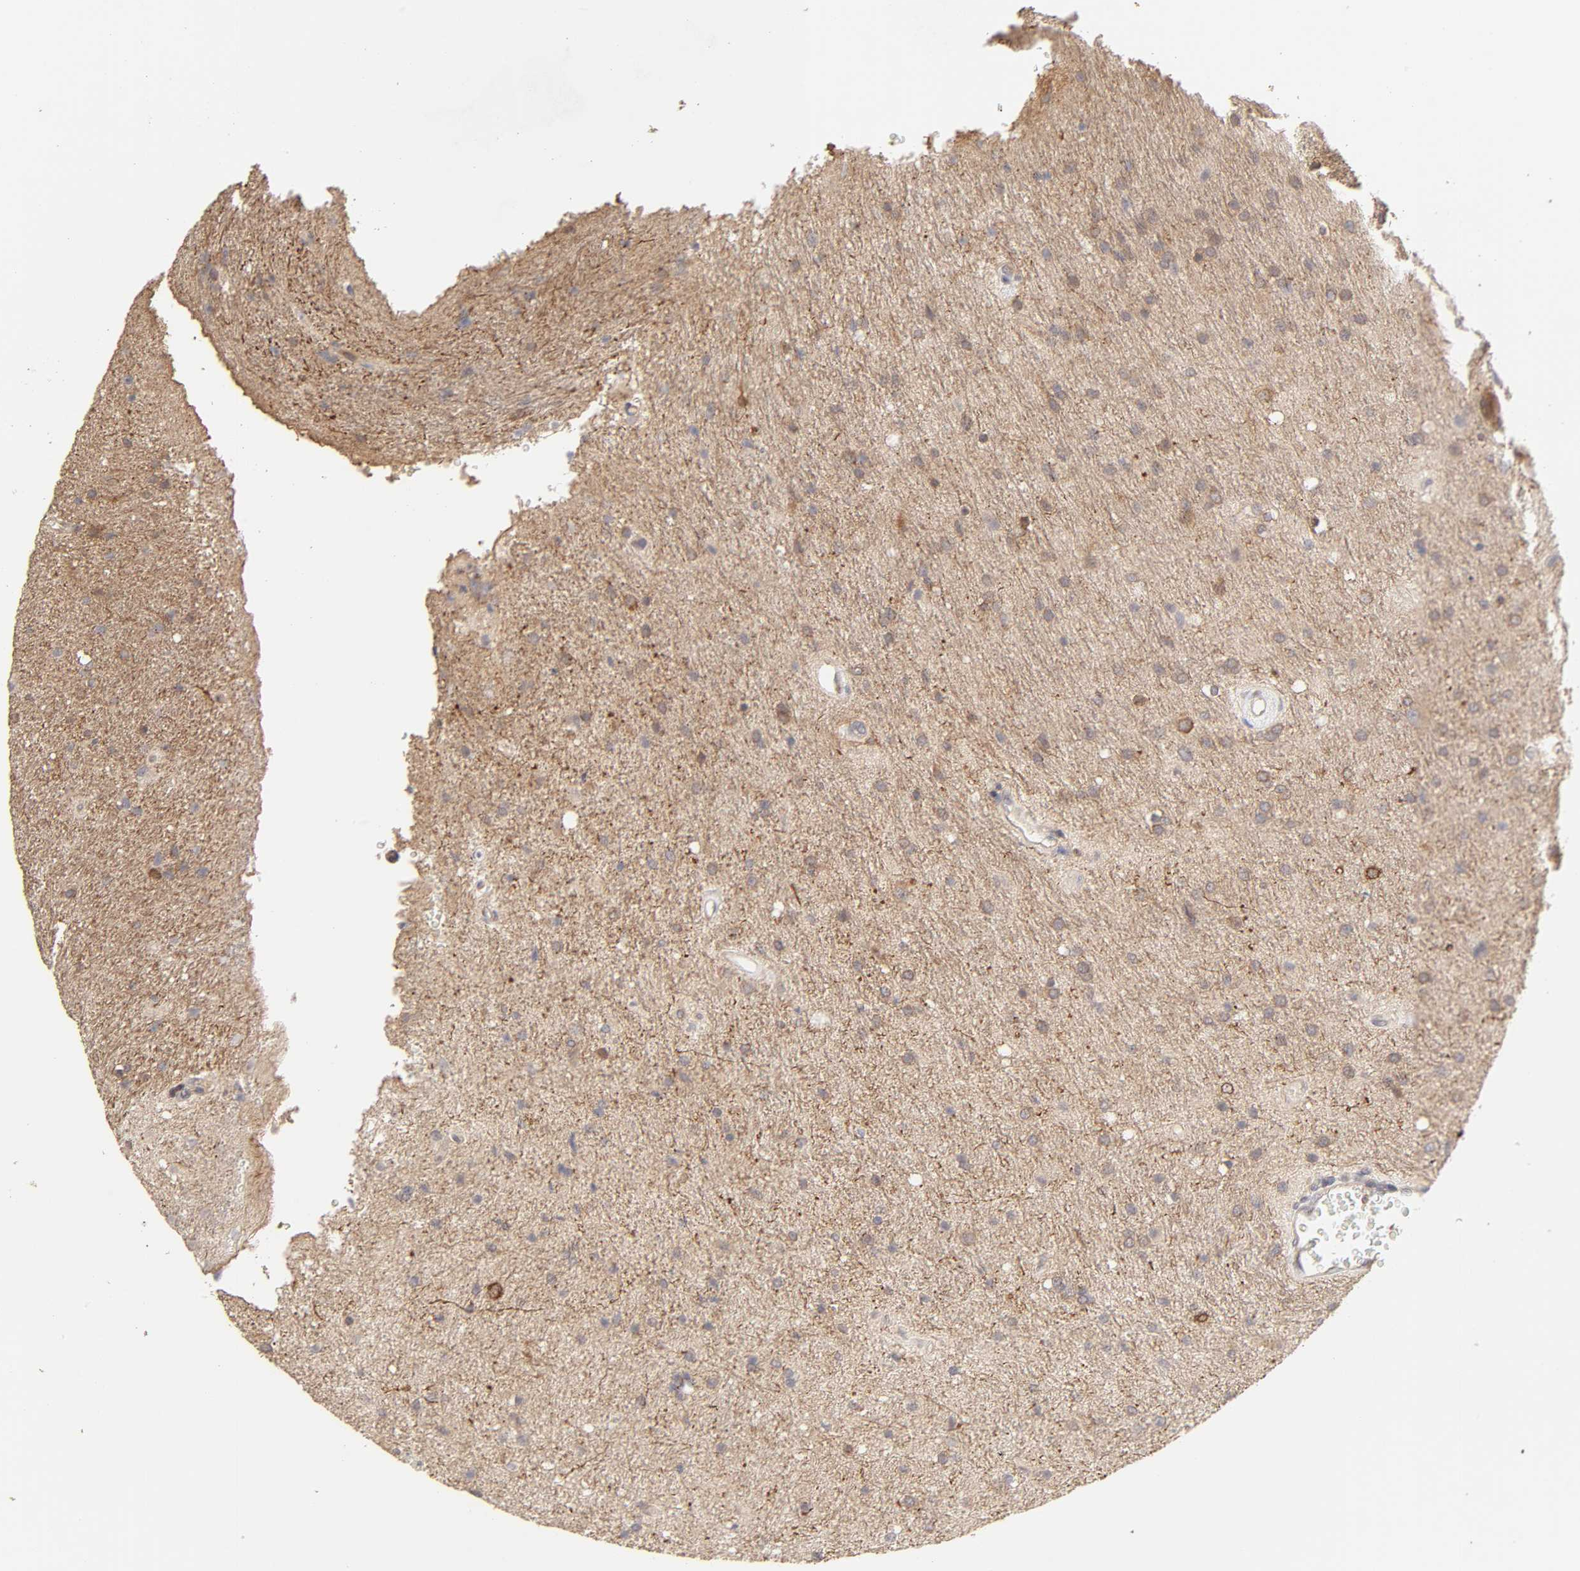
{"staining": {"intensity": "moderate", "quantity": "<25%", "location": "cytoplasmic/membranous"}, "tissue": "glioma", "cell_type": "Tumor cells", "image_type": "cancer", "snomed": [{"axis": "morphology", "description": "Normal tissue, NOS"}, {"axis": "morphology", "description": "Glioma, malignant, High grade"}, {"axis": "topography", "description": "Cerebral cortex"}], "caption": "This histopathology image exhibits immunohistochemistry (IHC) staining of human malignant glioma (high-grade), with low moderate cytoplasmic/membranous staining in approximately <25% of tumor cells.", "gene": "AP1G2", "patient": {"sex": "male", "age": 56}}